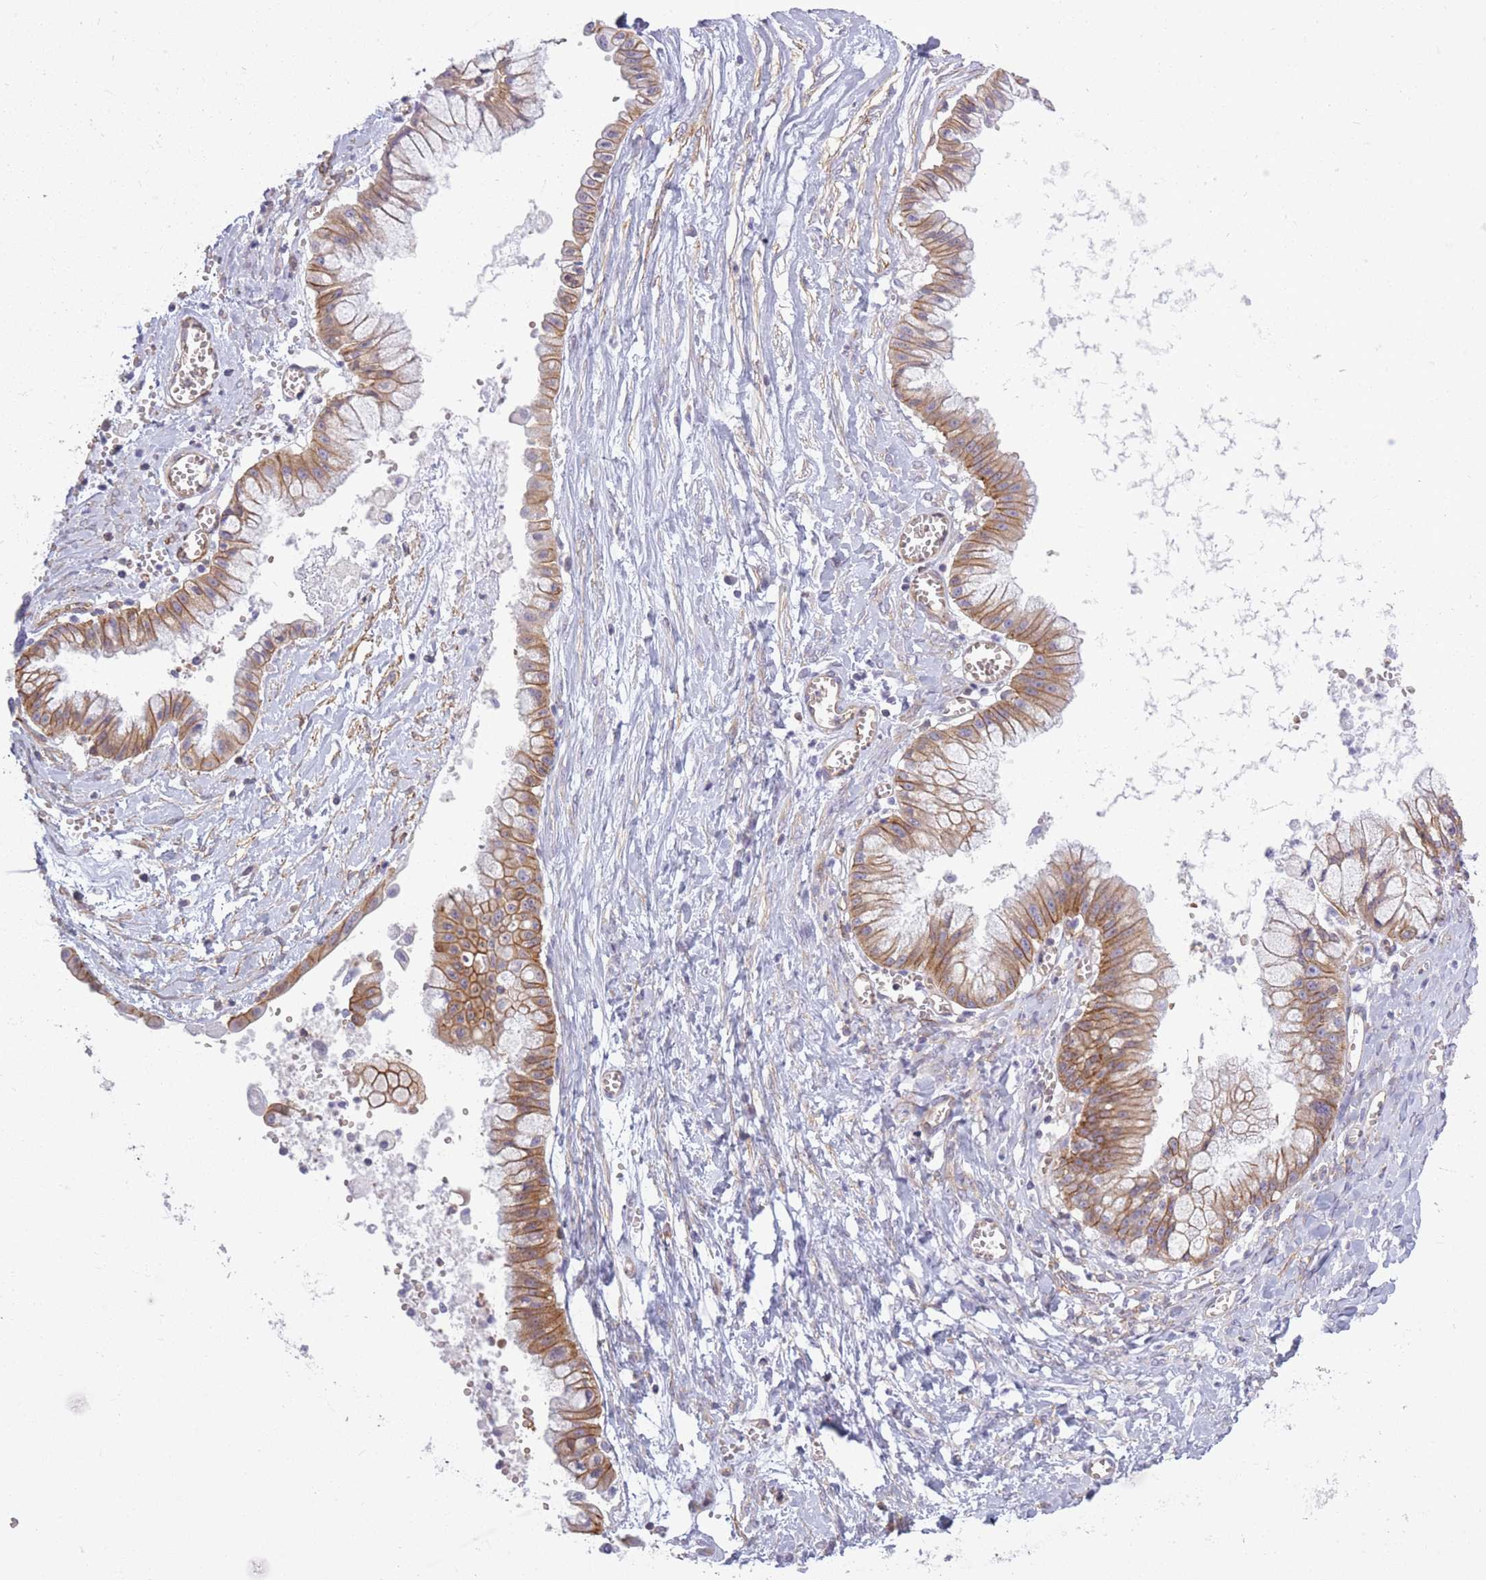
{"staining": {"intensity": "moderate", "quantity": ">75%", "location": "cytoplasmic/membranous"}, "tissue": "ovarian cancer", "cell_type": "Tumor cells", "image_type": "cancer", "snomed": [{"axis": "morphology", "description": "Cystadenocarcinoma, mucinous, NOS"}, {"axis": "topography", "description": "Ovary"}], "caption": "Tumor cells exhibit moderate cytoplasmic/membranous staining in about >75% of cells in mucinous cystadenocarcinoma (ovarian).", "gene": "ADD1", "patient": {"sex": "female", "age": 70}}